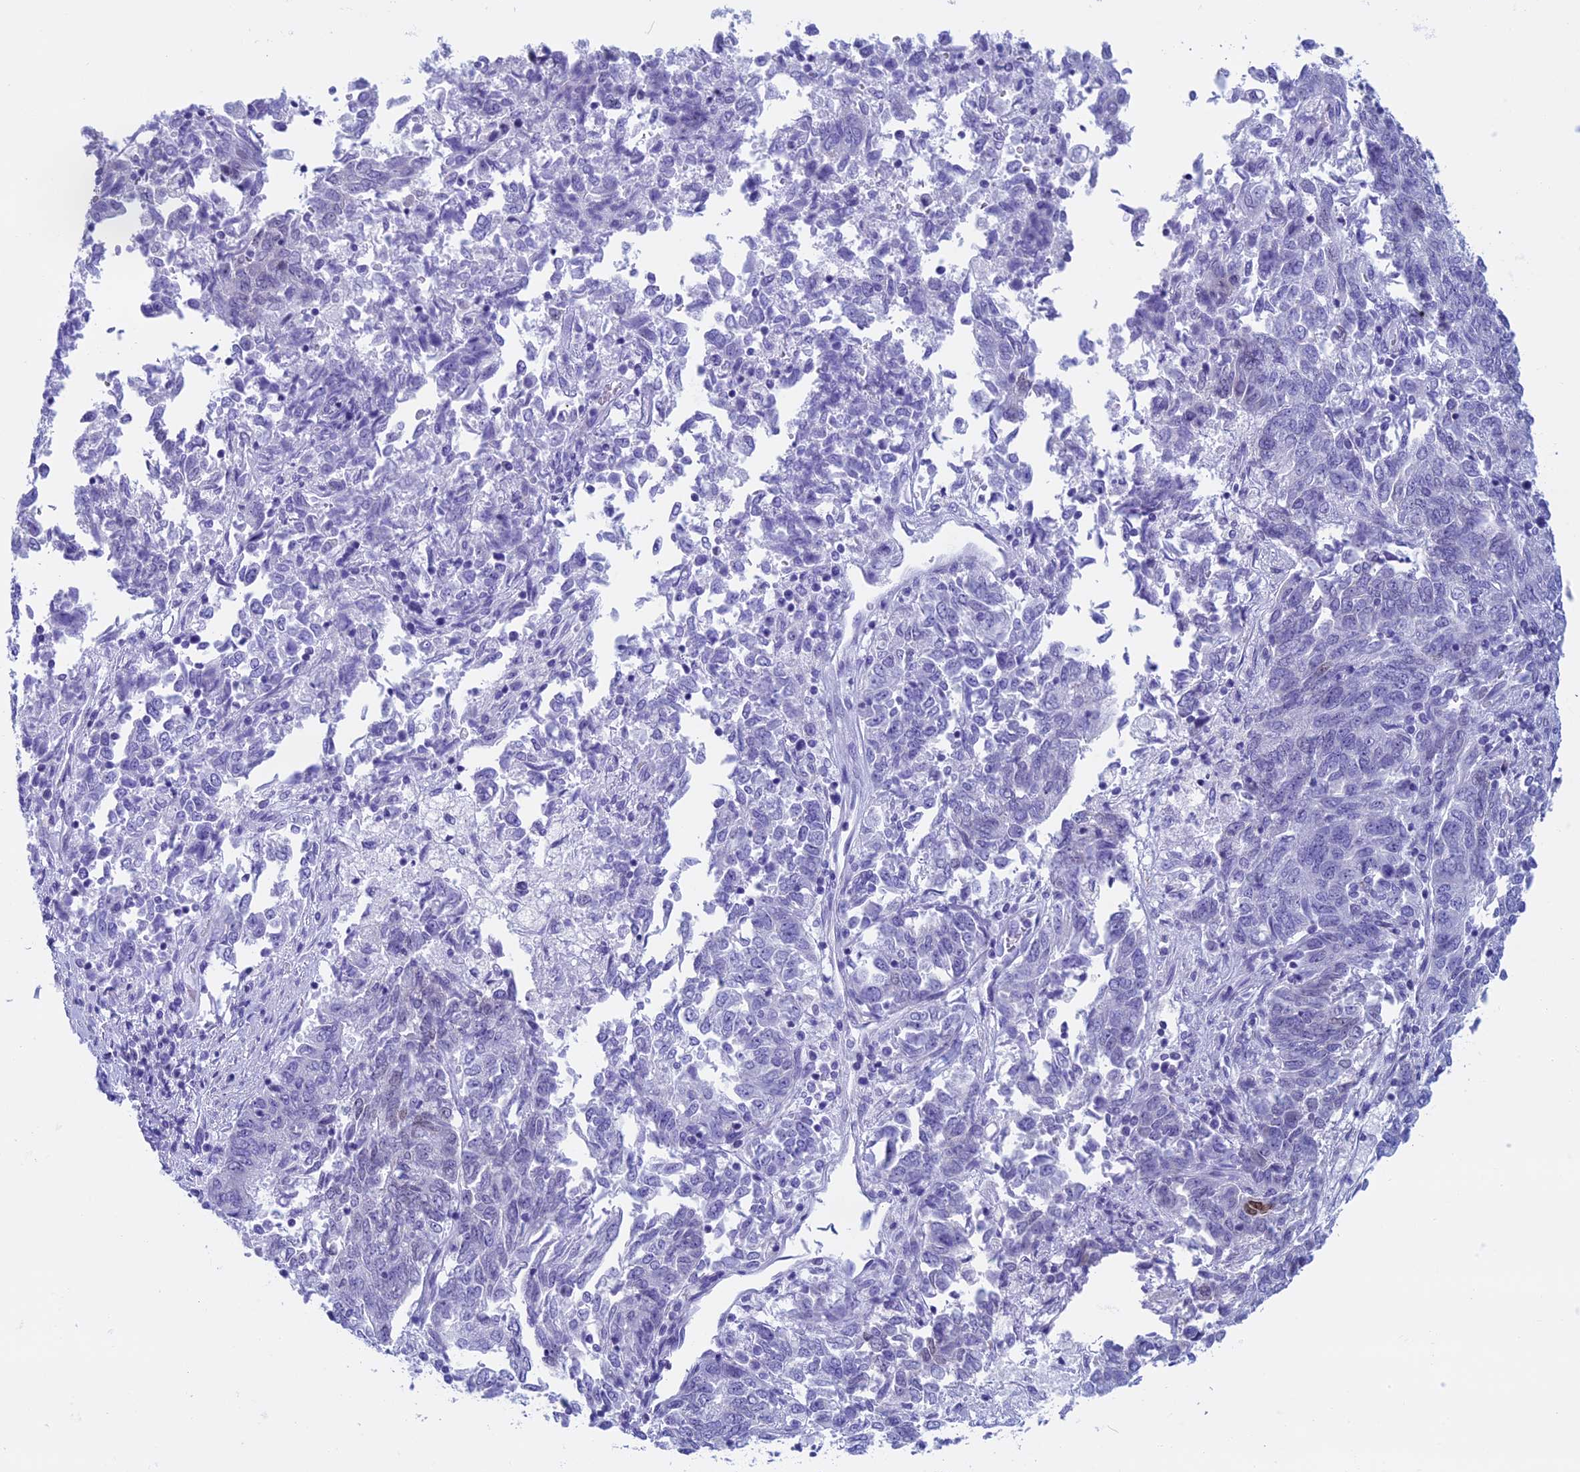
{"staining": {"intensity": "negative", "quantity": "none", "location": "none"}, "tissue": "endometrial cancer", "cell_type": "Tumor cells", "image_type": "cancer", "snomed": [{"axis": "morphology", "description": "Adenocarcinoma, NOS"}, {"axis": "topography", "description": "Endometrium"}], "caption": "Tumor cells are negative for brown protein staining in adenocarcinoma (endometrial).", "gene": "FAM169A", "patient": {"sex": "female", "age": 80}}